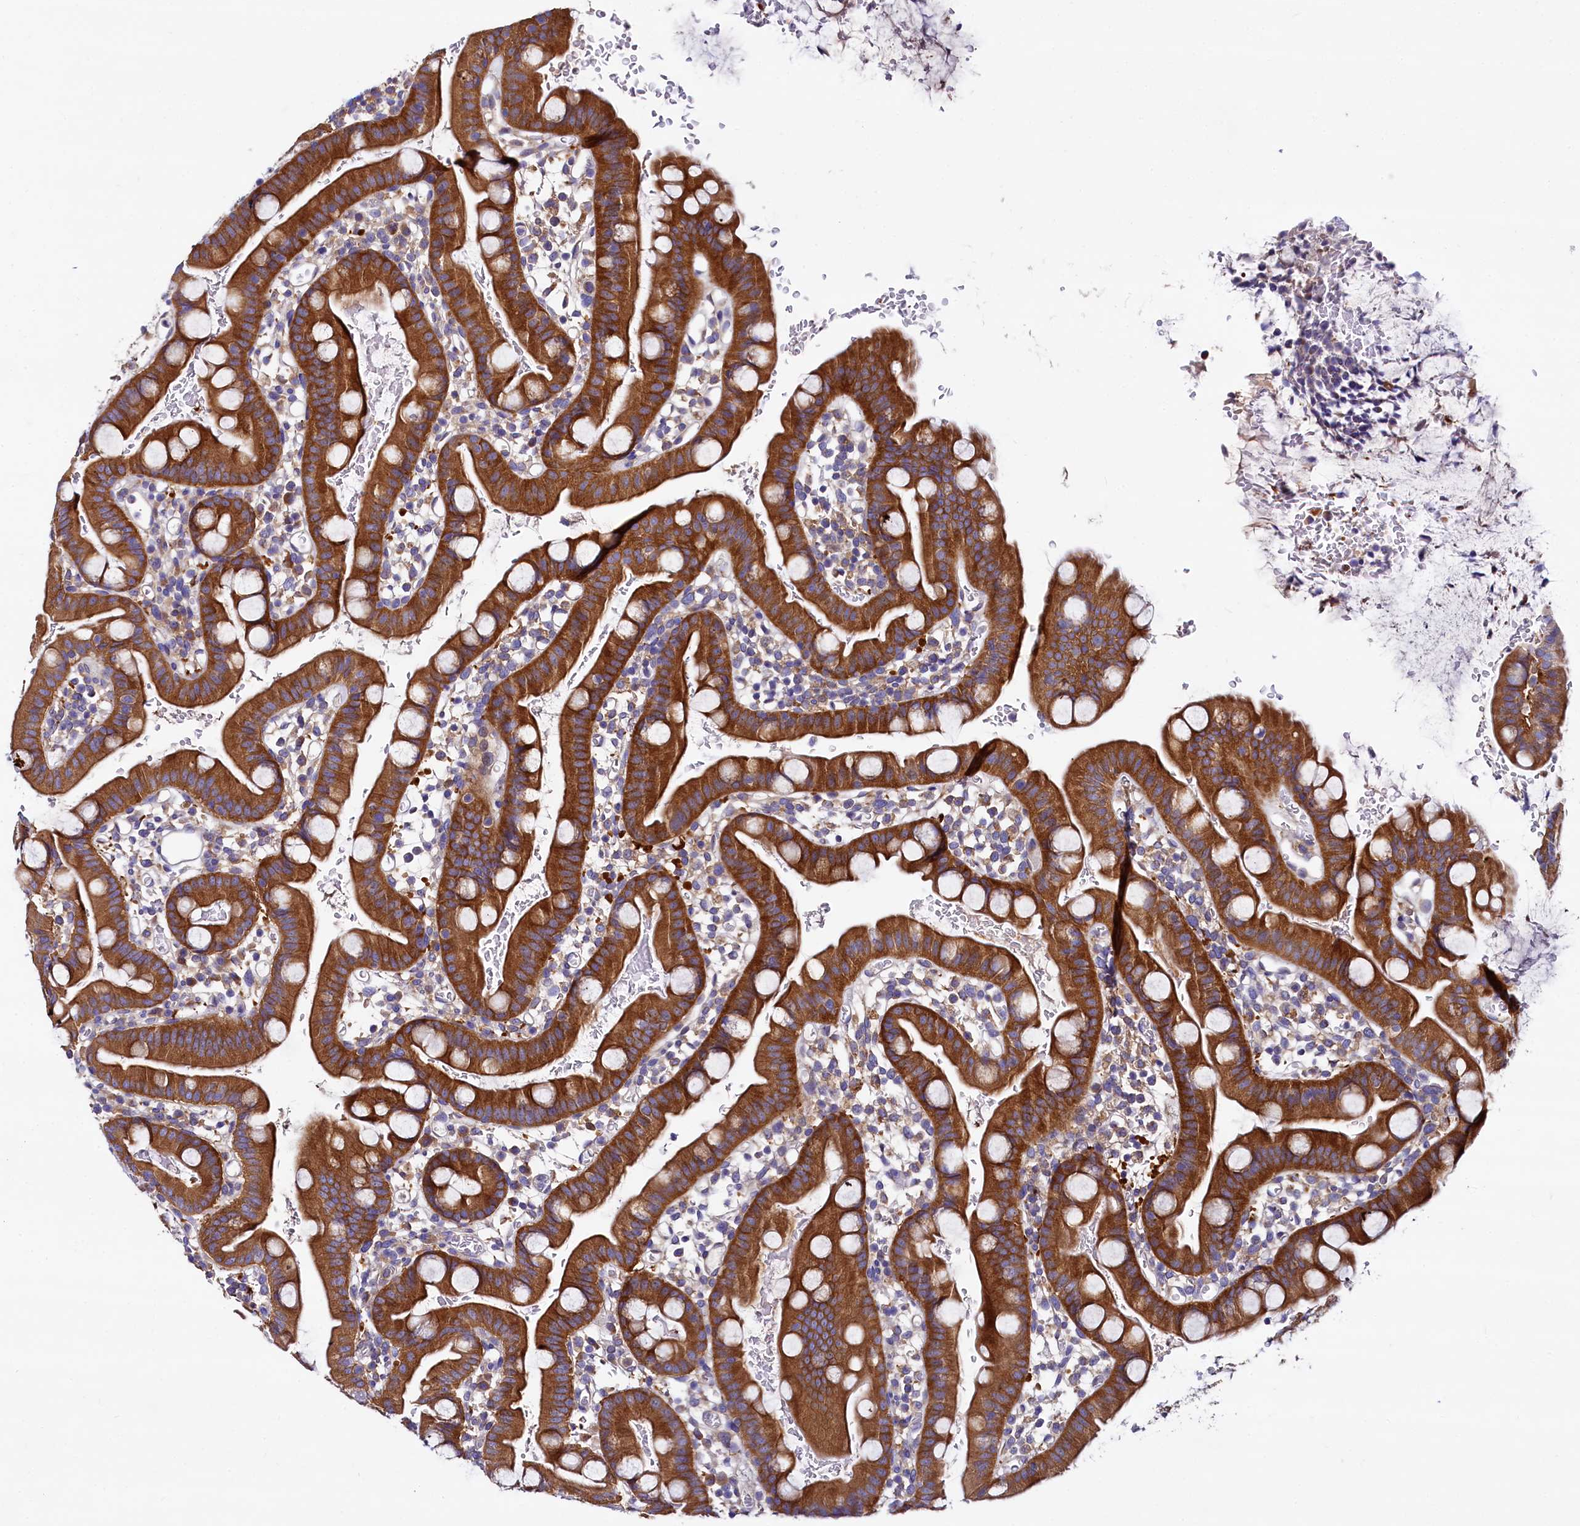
{"staining": {"intensity": "strong", "quantity": ">75%", "location": "cytoplasmic/membranous"}, "tissue": "small intestine", "cell_type": "Glandular cells", "image_type": "normal", "snomed": [{"axis": "morphology", "description": "Normal tissue, NOS"}, {"axis": "topography", "description": "Stomach, upper"}, {"axis": "topography", "description": "Stomach, lower"}, {"axis": "topography", "description": "Small intestine"}], "caption": "The photomicrograph exhibits a brown stain indicating the presence of a protein in the cytoplasmic/membranous of glandular cells in small intestine.", "gene": "QARS1", "patient": {"sex": "male", "age": 68}}